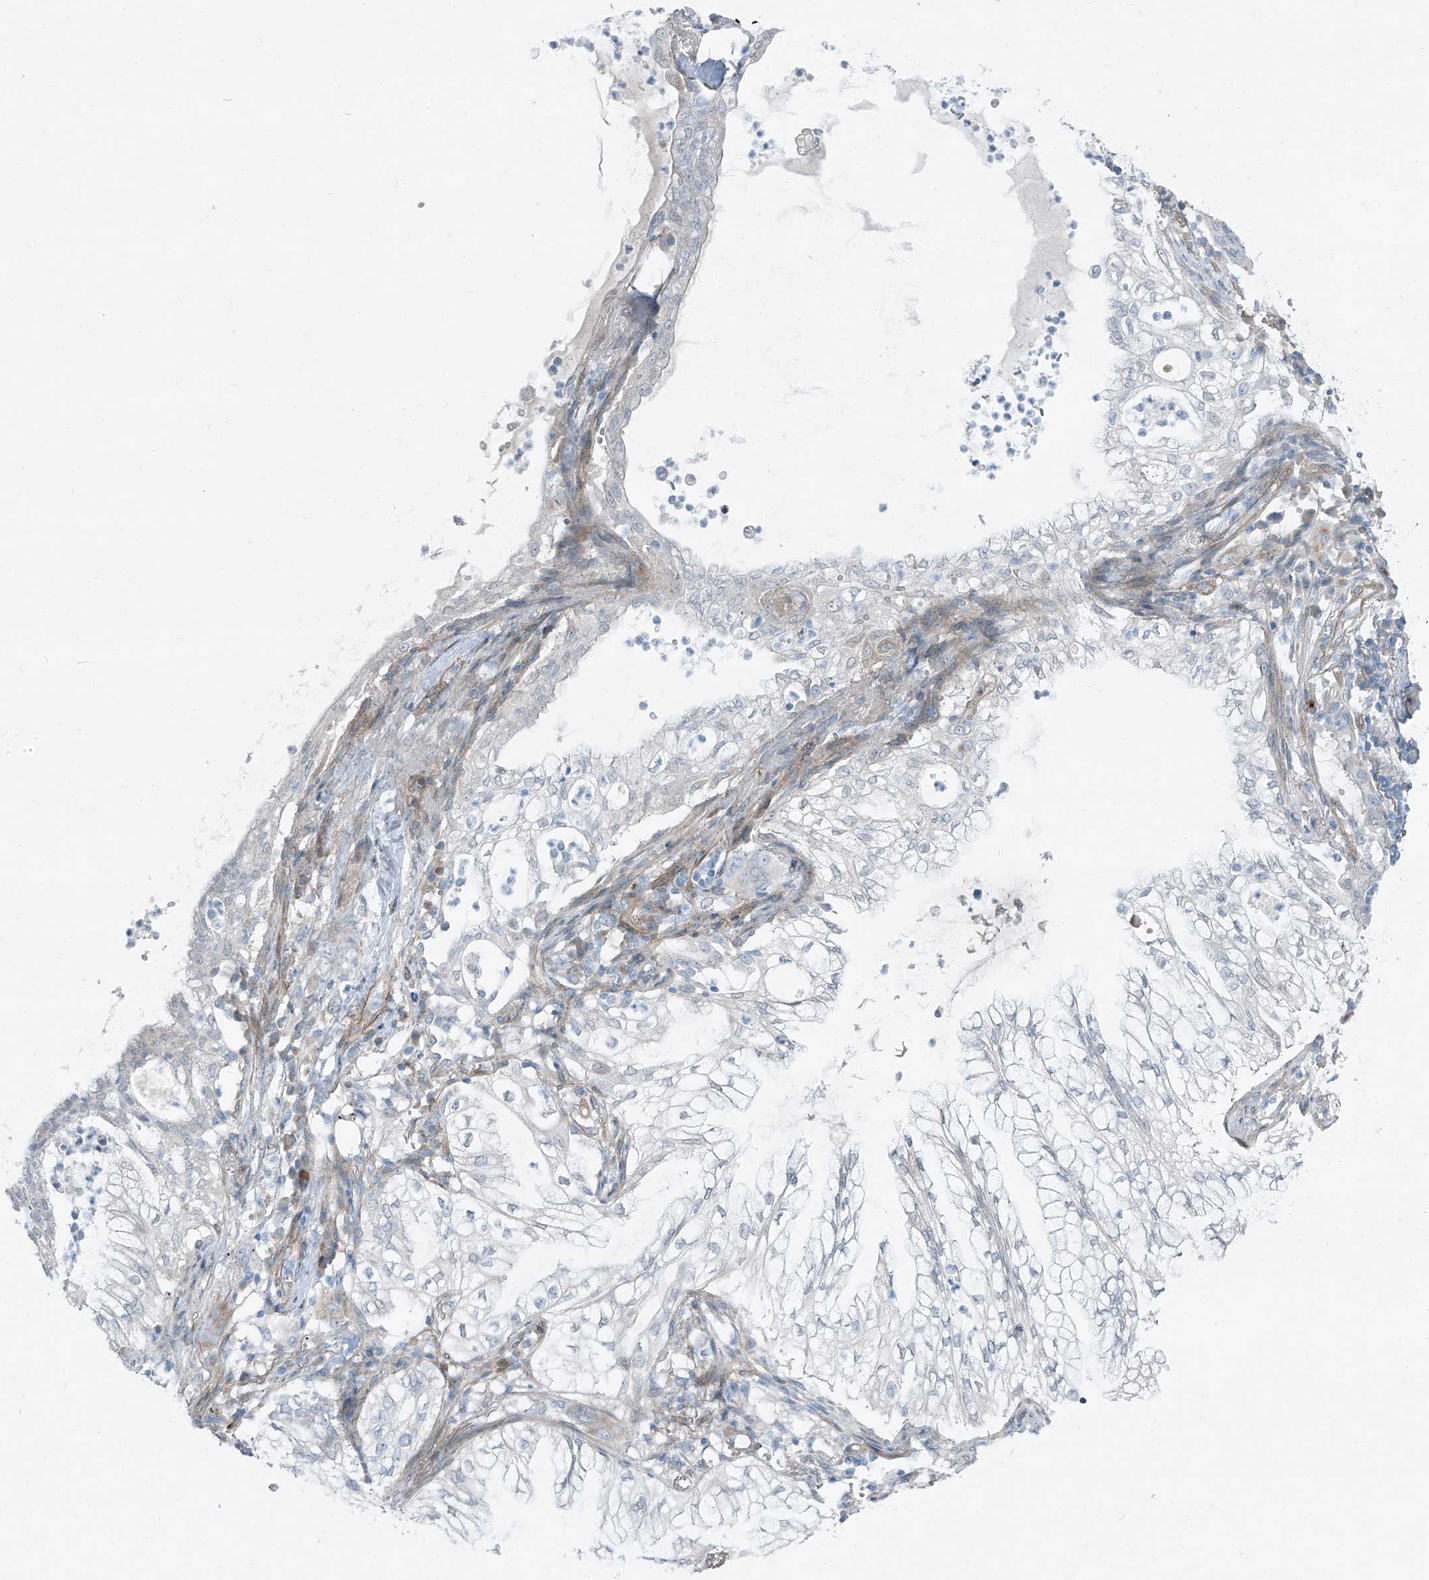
{"staining": {"intensity": "negative", "quantity": "none", "location": "none"}, "tissue": "lung cancer", "cell_type": "Tumor cells", "image_type": "cancer", "snomed": [{"axis": "morphology", "description": "Adenocarcinoma, NOS"}, {"axis": "topography", "description": "Lung"}], "caption": "Lung cancer (adenocarcinoma) stained for a protein using immunohistochemistry (IHC) displays no positivity tumor cells.", "gene": "TNS2", "patient": {"sex": "female", "age": 70}}